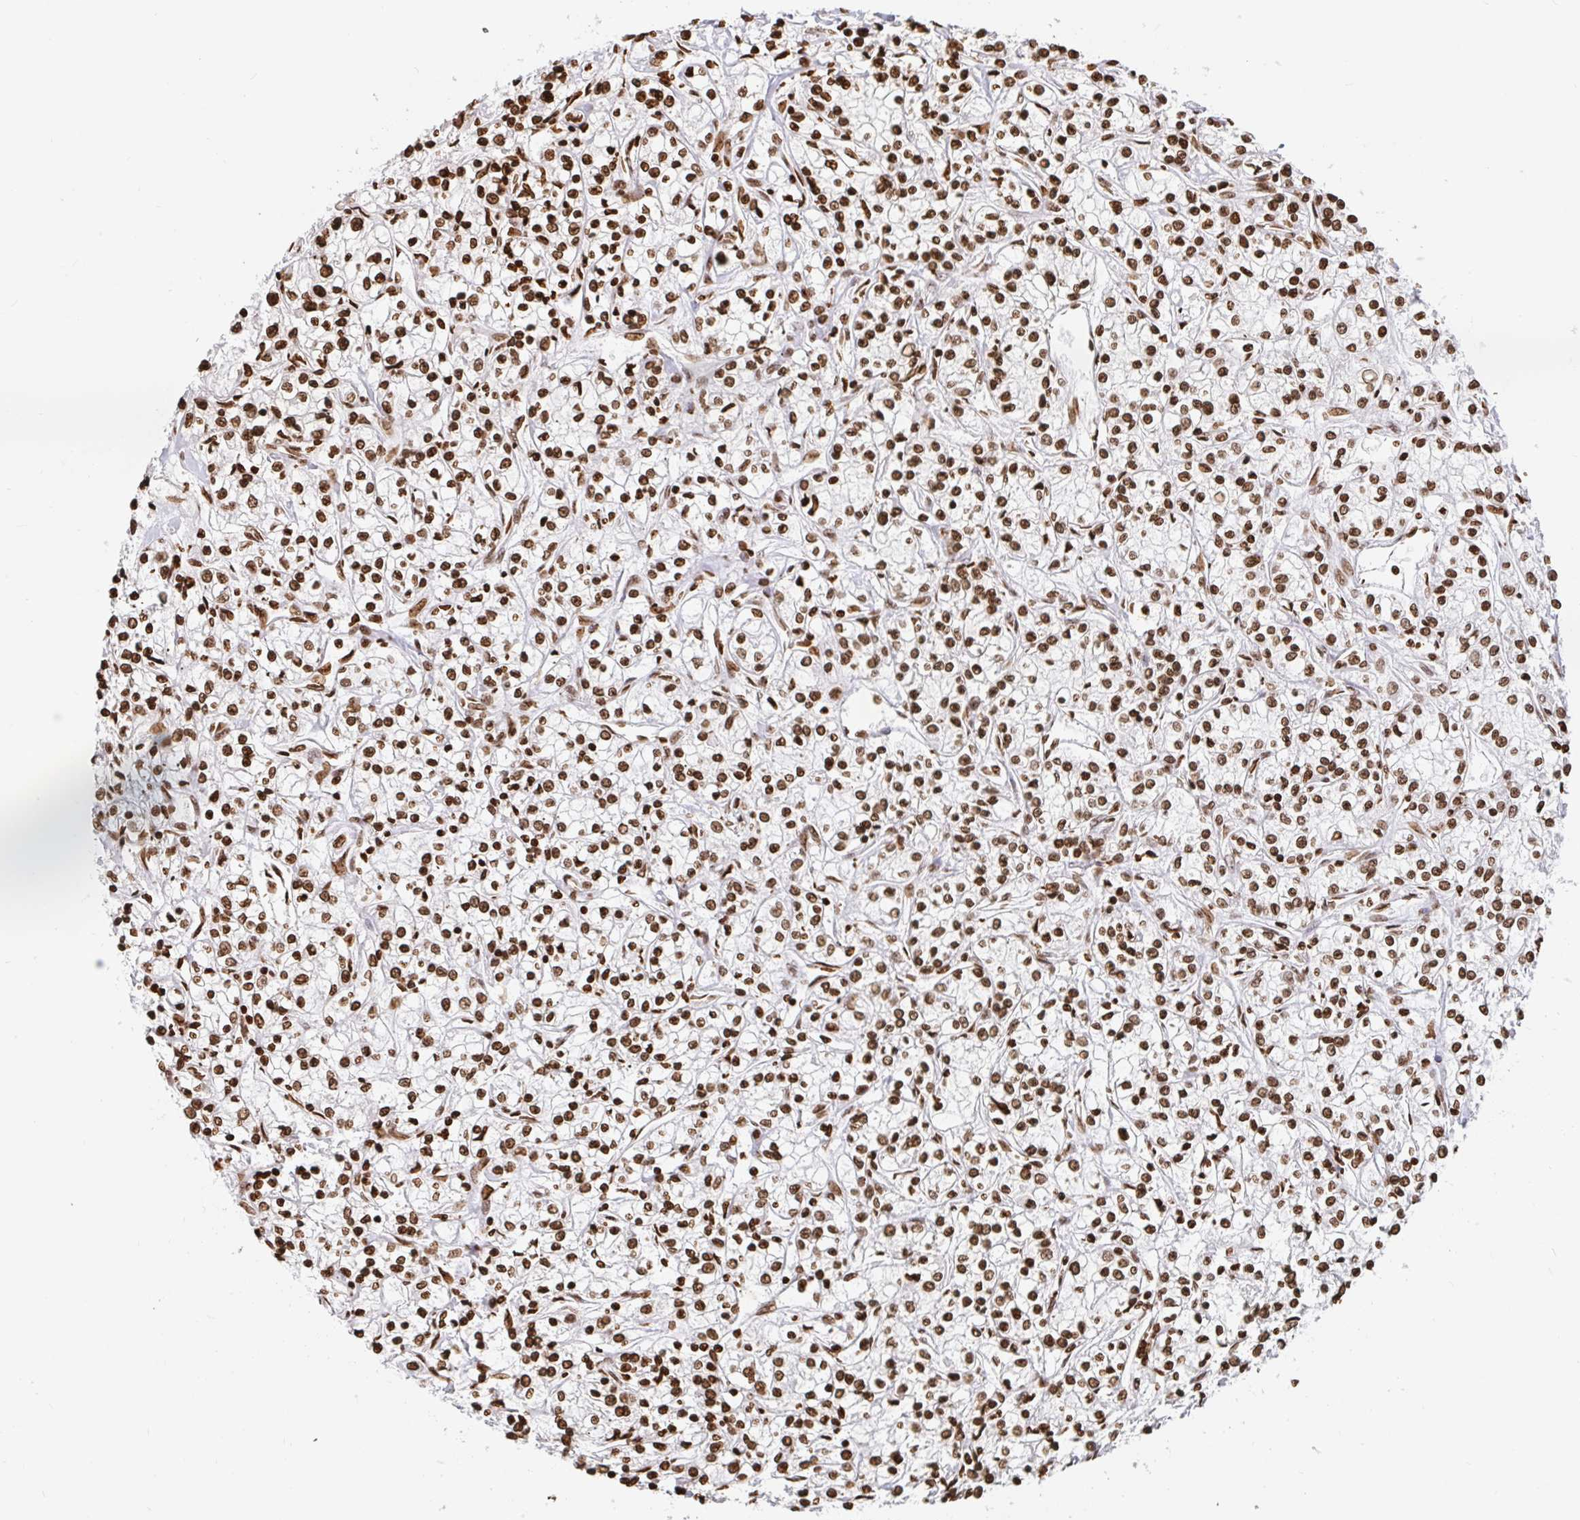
{"staining": {"intensity": "strong", "quantity": ">75%", "location": "nuclear"}, "tissue": "renal cancer", "cell_type": "Tumor cells", "image_type": "cancer", "snomed": [{"axis": "morphology", "description": "Adenocarcinoma, NOS"}, {"axis": "topography", "description": "Kidney"}], "caption": "Renal cancer stained with a brown dye exhibits strong nuclear positive expression in about >75% of tumor cells.", "gene": "H2BC5", "patient": {"sex": "female", "age": 59}}